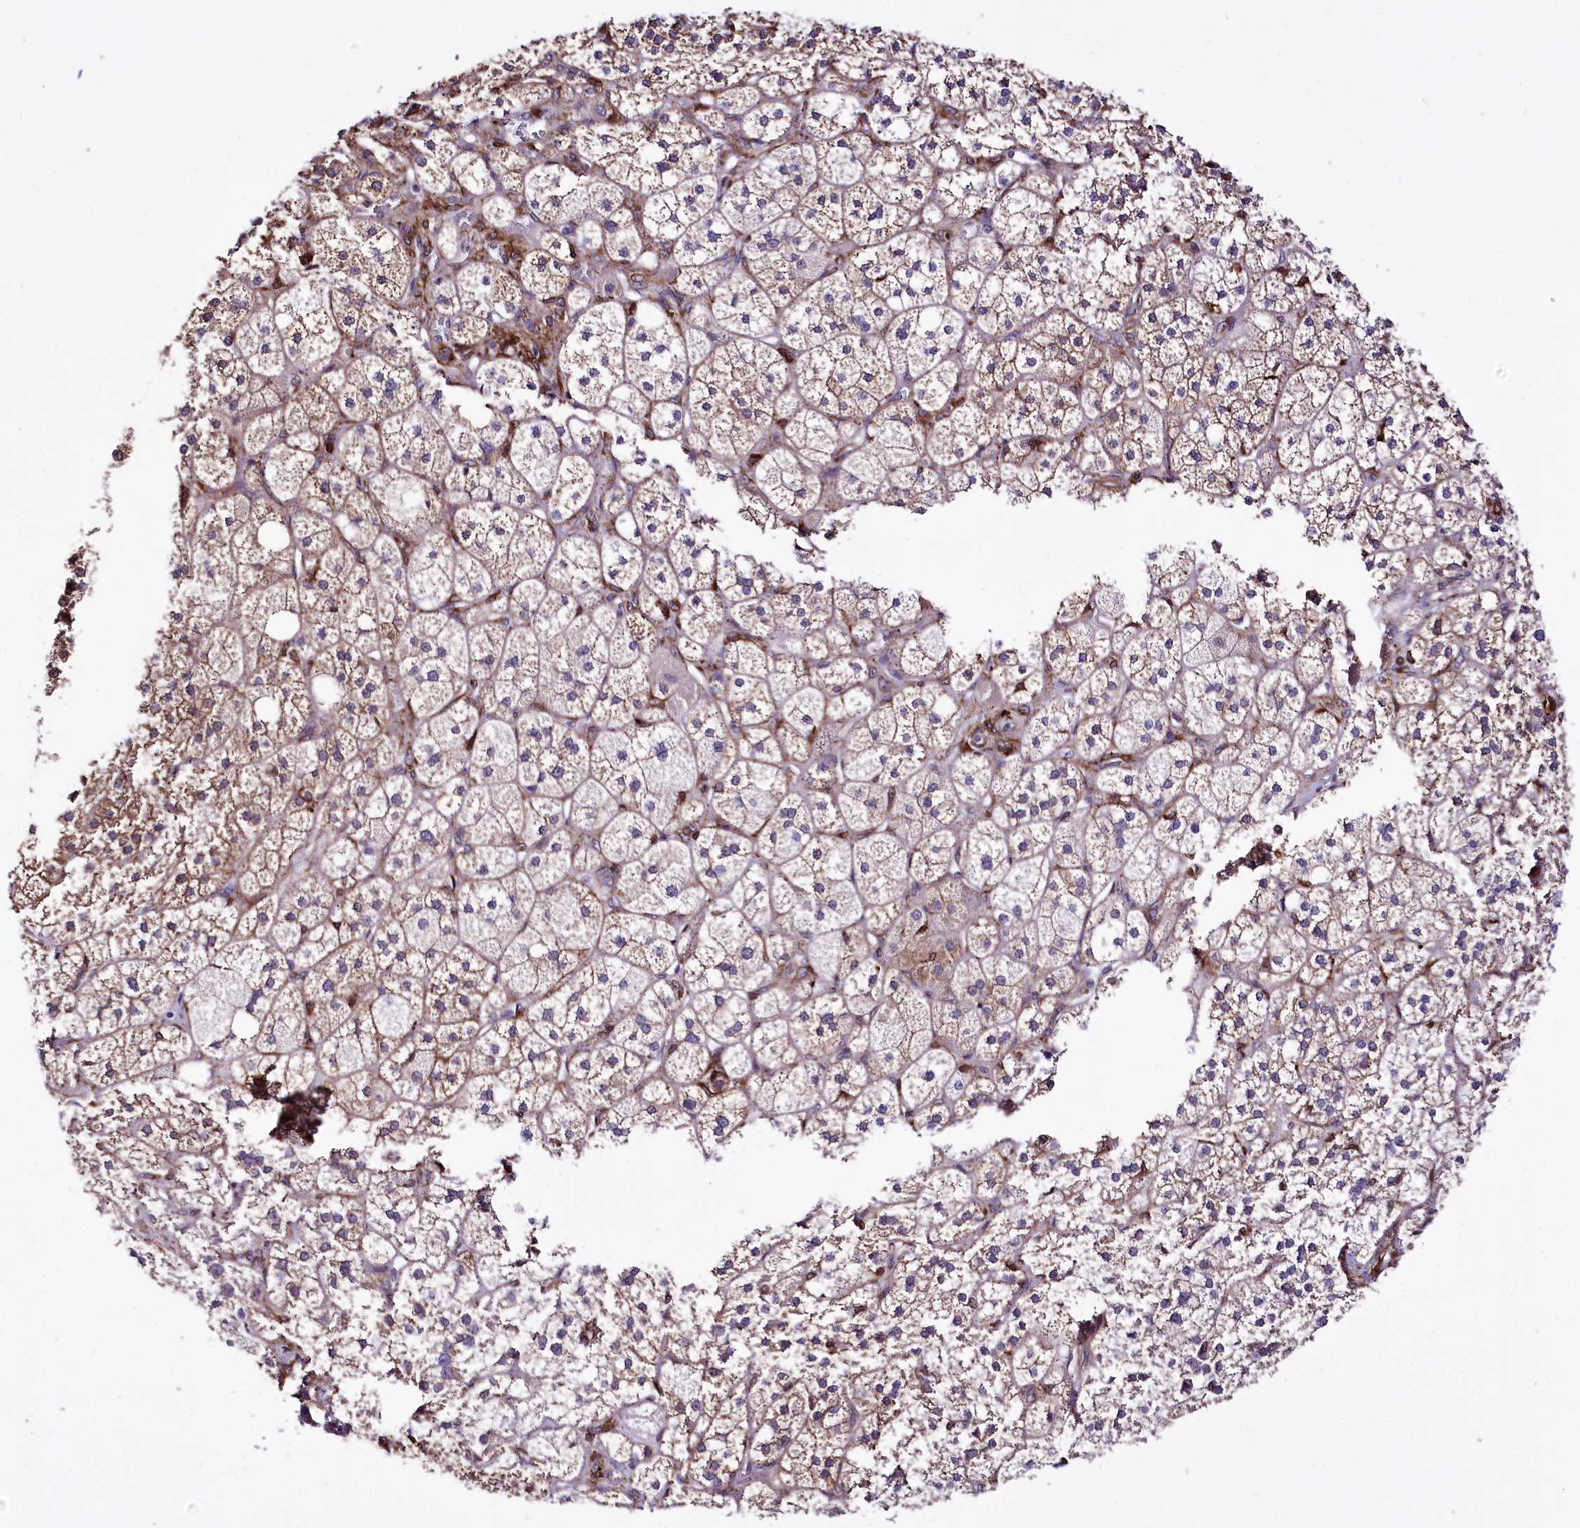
{"staining": {"intensity": "moderate", "quantity": "25%-75%", "location": "cytoplasmic/membranous"}, "tissue": "adrenal gland", "cell_type": "Glandular cells", "image_type": "normal", "snomed": [{"axis": "morphology", "description": "Normal tissue, NOS"}, {"axis": "topography", "description": "Adrenal gland"}], "caption": "A high-resolution photomicrograph shows immunohistochemistry staining of benign adrenal gland, which demonstrates moderate cytoplasmic/membranous positivity in approximately 25%-75% of glandular cells.", "gene": "WWC1", "patient": {"sex": "male", "age": 61}}